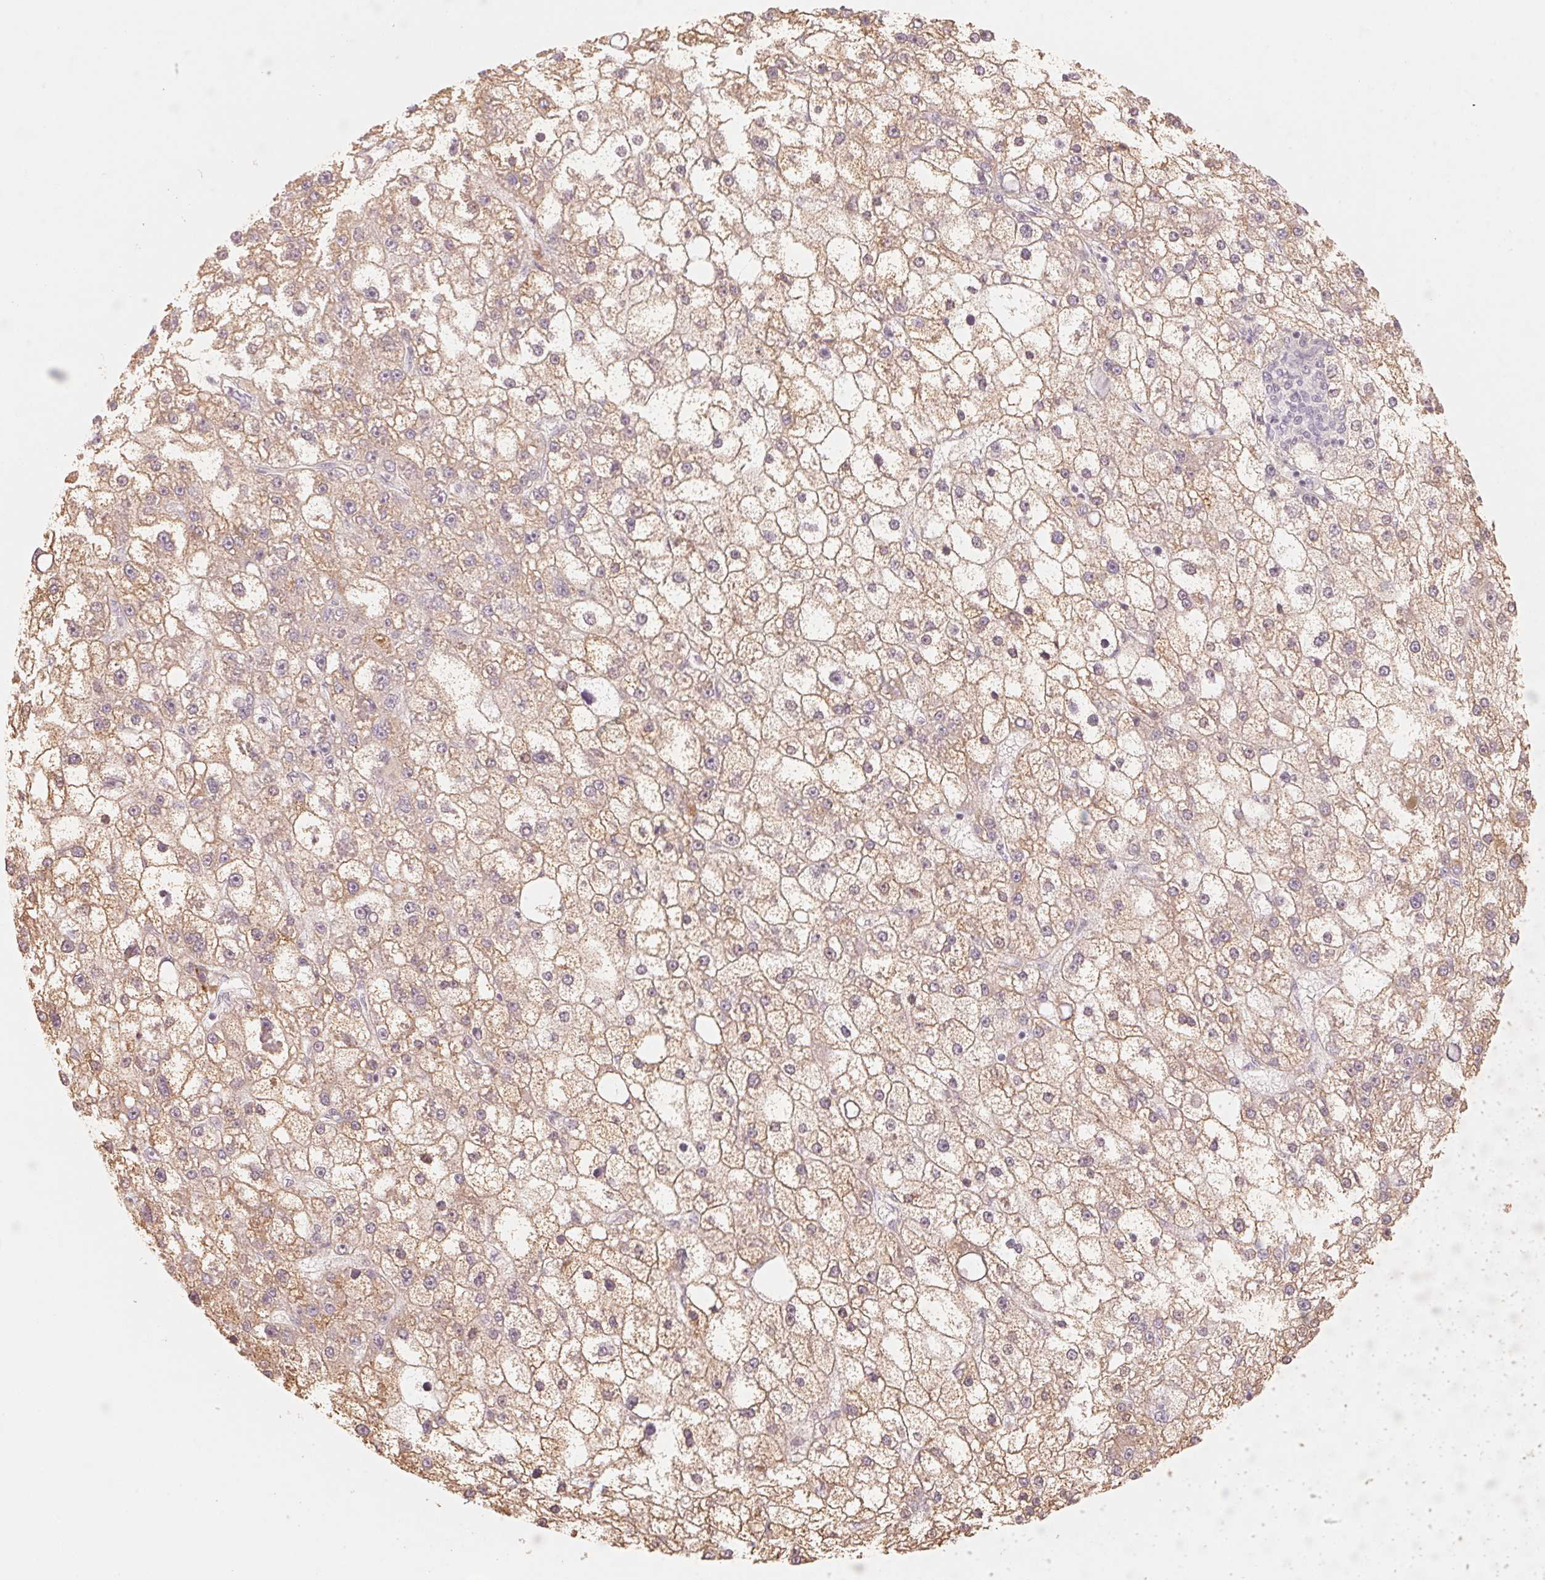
{"staining": {"intensity": "weak", "quantity": "25%-75%", "location": "cytoplasmic/membranous"}, "tissue": "liver cancer", "cell_type": "Tumor cells", "image_type": "cancer", "snomed": [{"axis": "morphology", "description": "Carcinoma, Hepatocellular, NOS"}, {"axis": "topography", "description": "Liver"}], "caption": "Hepatocellular carcinoma (liver) stained with a brown dye reveals weak cytoplasmic/membranous positive positivity in about 25%-75% of tumor cells.", "gene": "DENND2C", "patient": {"sex": "male", "age": 67}}